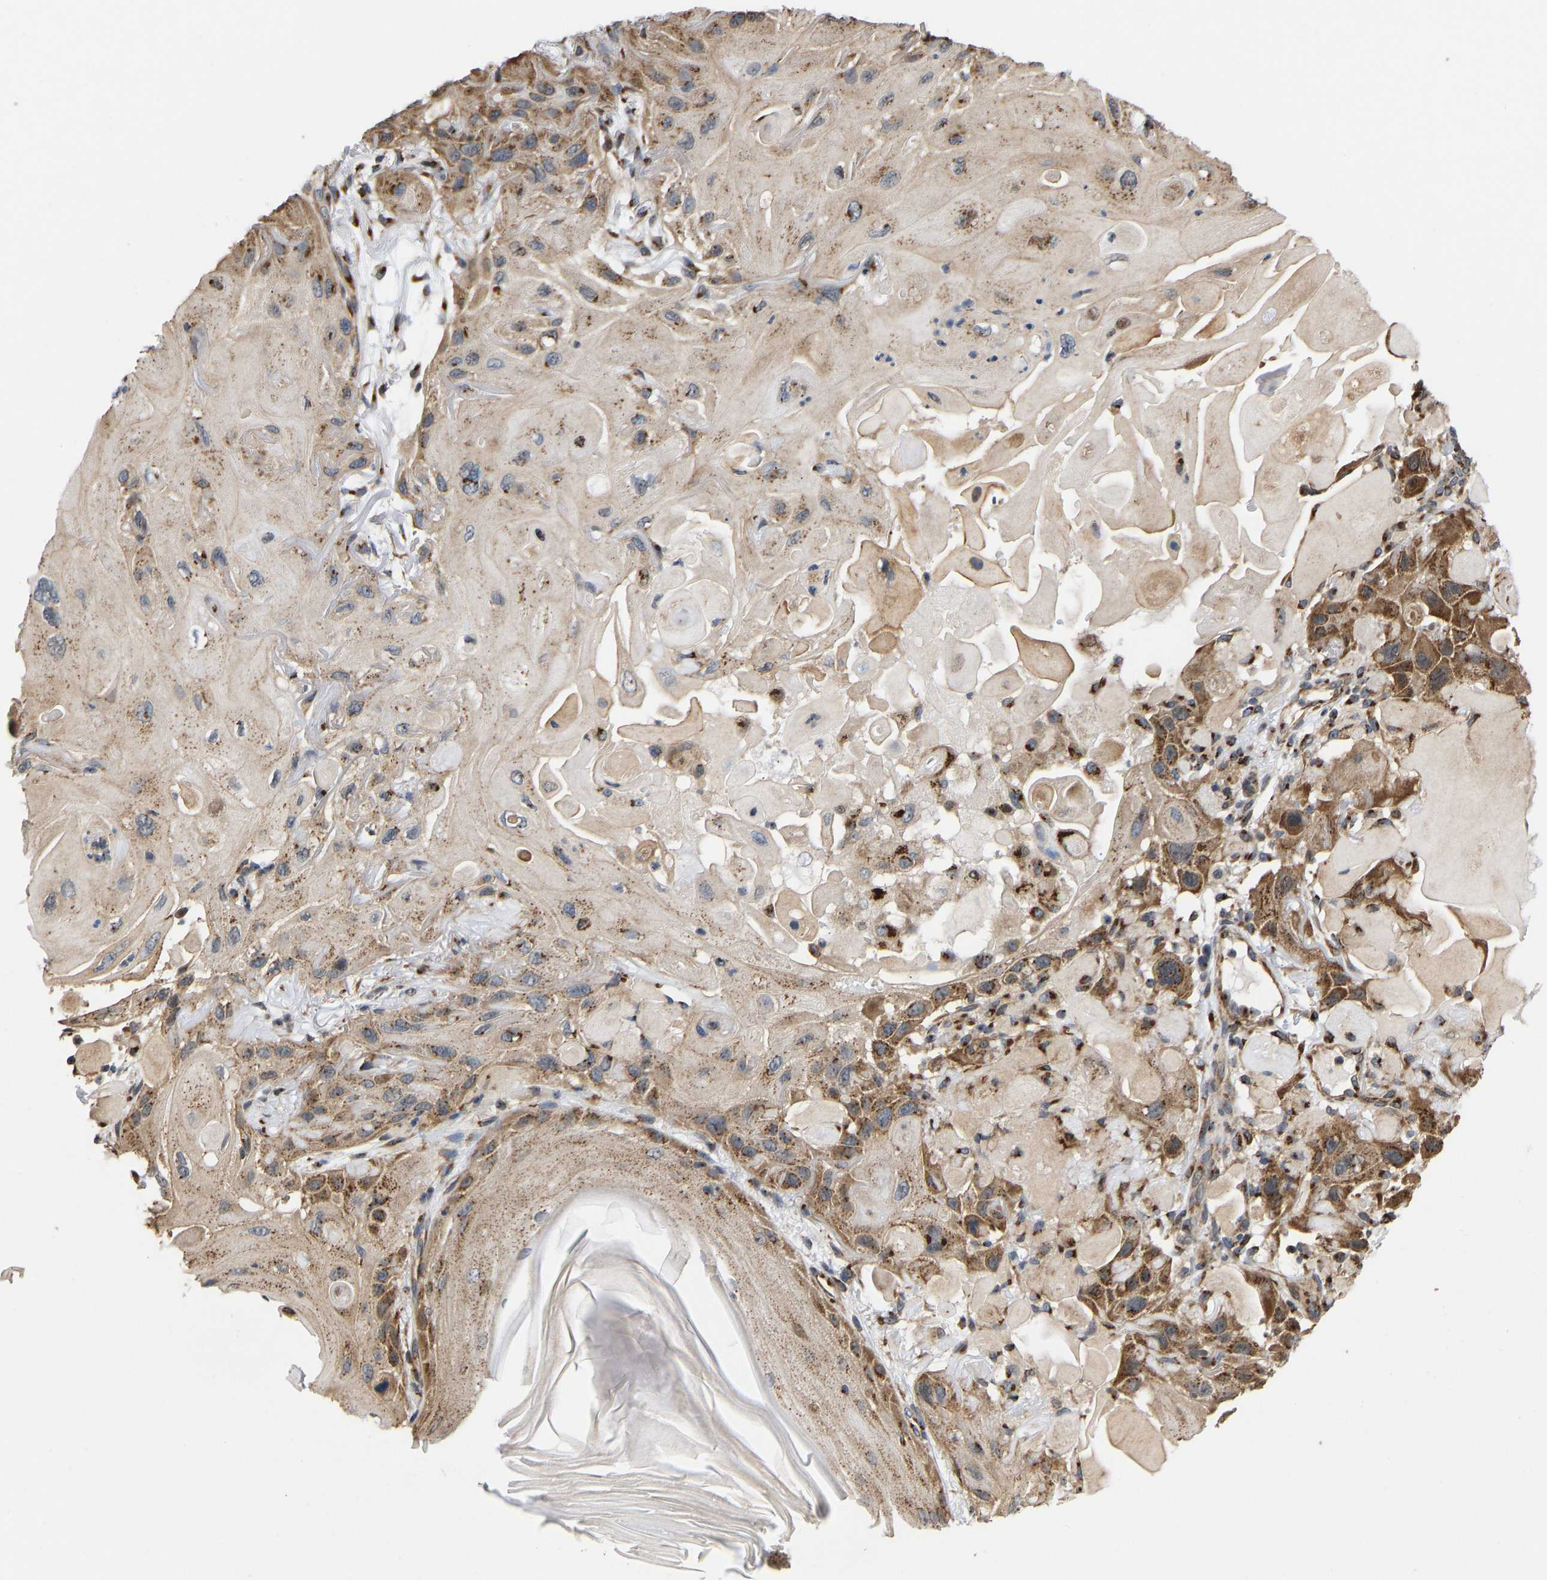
{"staining": {"intensity": "moderate", "quantity": ">75%", "location": "cytoplasmic/membranous"}, "tissue": "skin cancer", "cell_type": "Tumor cells", "image_type": "cancer", "snomed": [{"axis": "morphology", "description": "Squamous cell carcinoma, NOS"}, {"axis": "topography", "description": "Skin"}], "caption": "Immunohistochemical staining of skin cancer exhibits medium levels of moderate cytoplasmic/membranous protein positivity in about >75% of tumor cells. (Brightfield microscopy of DAB IHC at high magnification).", "gene": "YIPF4", "patient": {"sex": "female", "age": 77}}